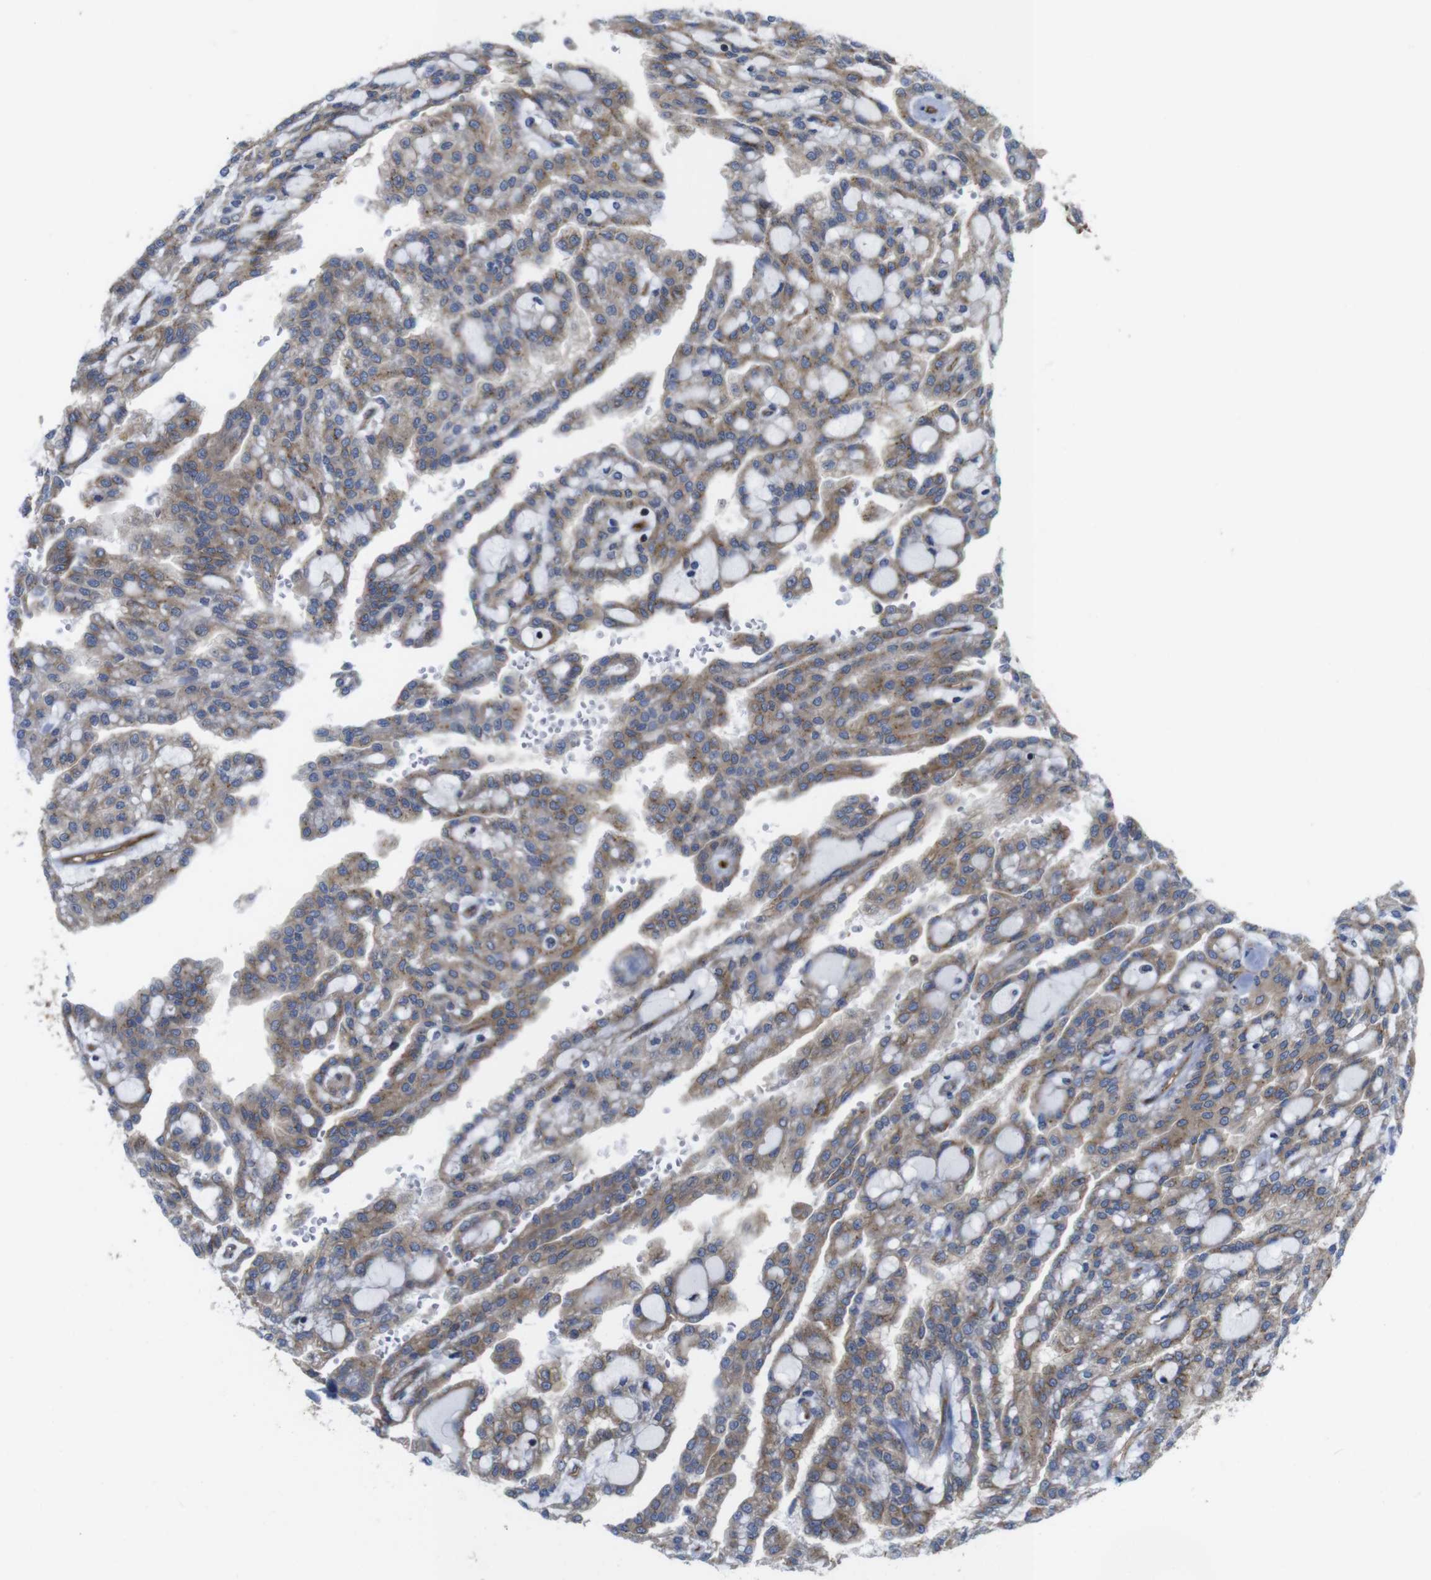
{"staining": {"intensity": "moderate", "quantity": ">75%", "location": "cytoplasmic/membranous"}, "tissue": "renal cancer", "cell_type": "Tumor cells", "image_type": "cancer", "snomed": [{"axis": "morphology", "description": "Adenocarcinoma, NOS"}, {"axis": "topography", "description": "Kidney"}], "caption": "IHC (DAB (3,3'-diaminobenzidine)) staining of adenocarcinoma (renal) demonstrates moderate cytoplasmic/membranous protein expression in about >75% of tumor cells.", "gene": "CCR6", "patient": {"sex": "male", "age": 63}}